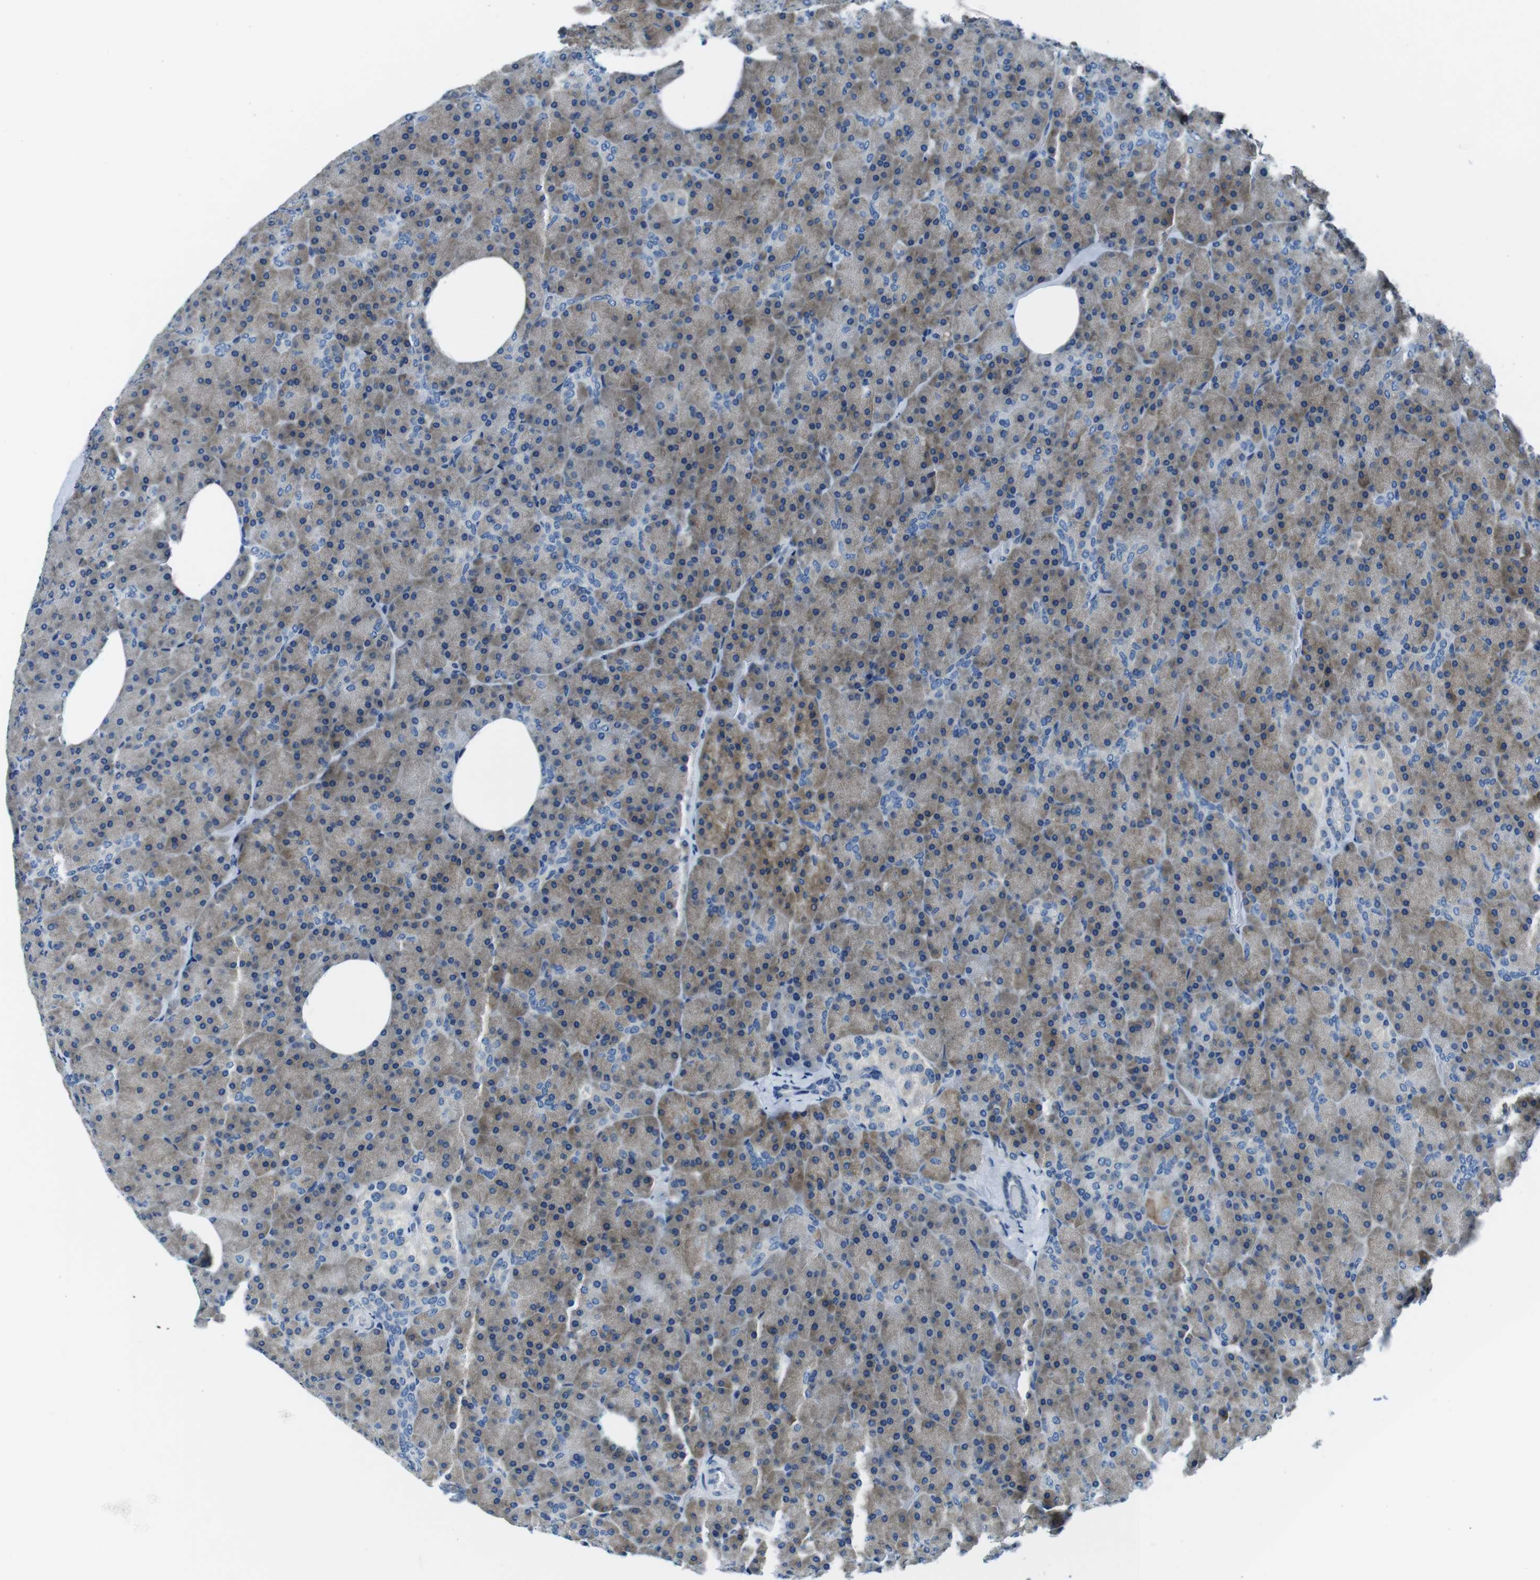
{"staining": {"intensity": "strong", "quantity": "25%-75%", "location": "cytoplasmic/membranous"}, "tissue": "pancreas", "cell_type": "Exocrine glandular cells", "image_type": "normal", "snomed": [{"axis": "morphology", "description": "Normal tissue, NOS"}, {"axis": "topography", "description": "Pancreas"}], "caption": "Protein expression by immunohistochemistry (IHC) demonstrates strong cytoplasmic/membranous positivity in about 25%-75% of exocrine glandular cells in normal pancreas. The staining was performed using DAB to visualize the protein expression in brown, while the nuclei were stained in blue with hematoxylin (Magnification: 20x).", "gene": "EIF2B5", "patient": {"sex": "female", "age": 35}}